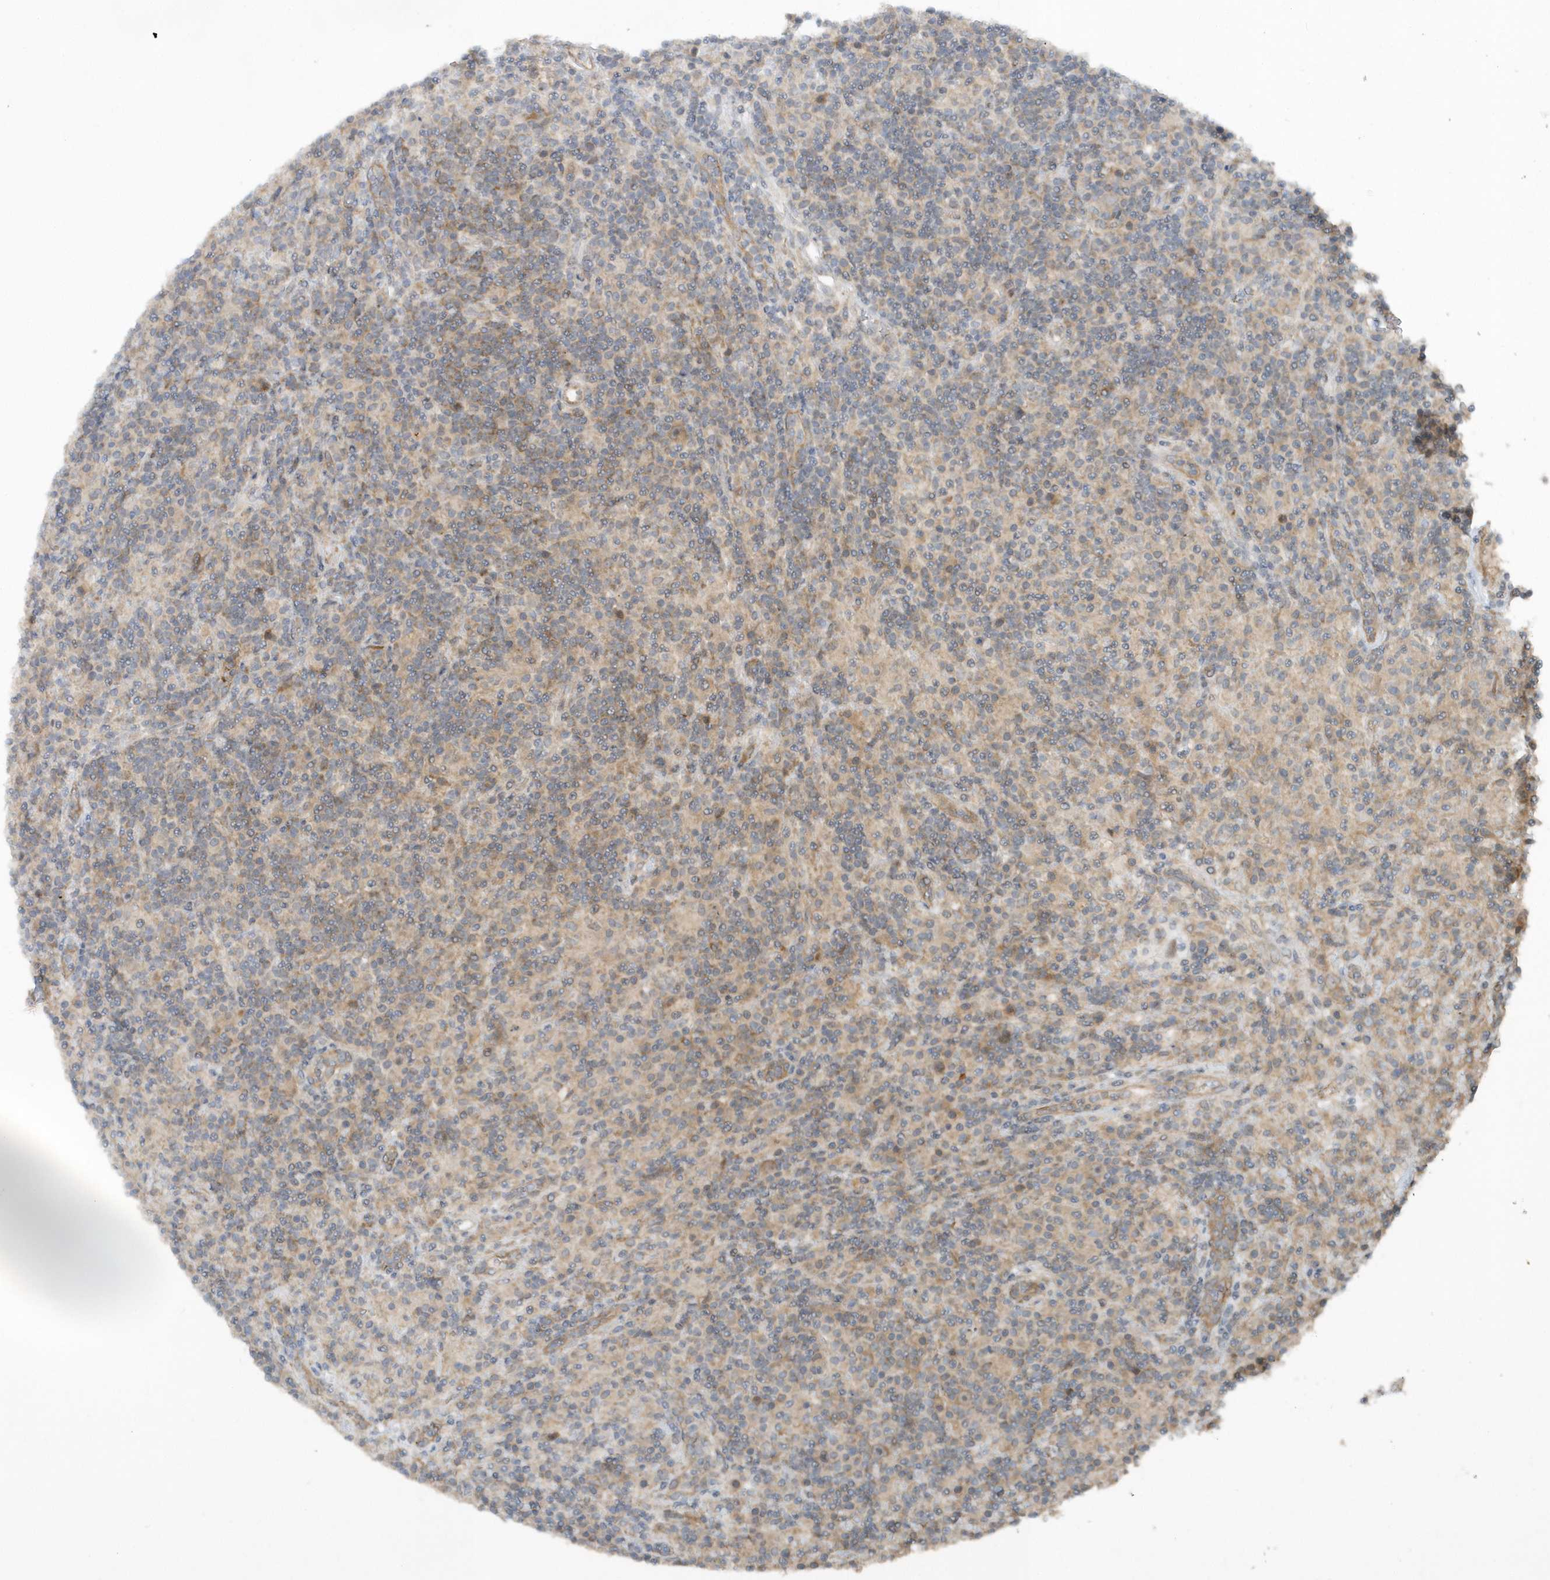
{"staining": {"intensity": "weak", "quantity": ">75%", "location": "cytoplasmic/membranous"}, "tissue": "lymphoma", "cell_type": "Tumor cells", "image_type": "cancer", "snomed": [{"axis": "morphology", "description": "Hodgkin's disease, NOS"}, {"axis": "topography", "description": "Lymph node"}], "caption": "Hodgkin's disease stained for a protein (brown) shows weak cytoplasmic/membranous positive positivity in approximately >75% of tumor cells.", "gene": "THG1L", "patient": {"sex": "male", "age": 70}}